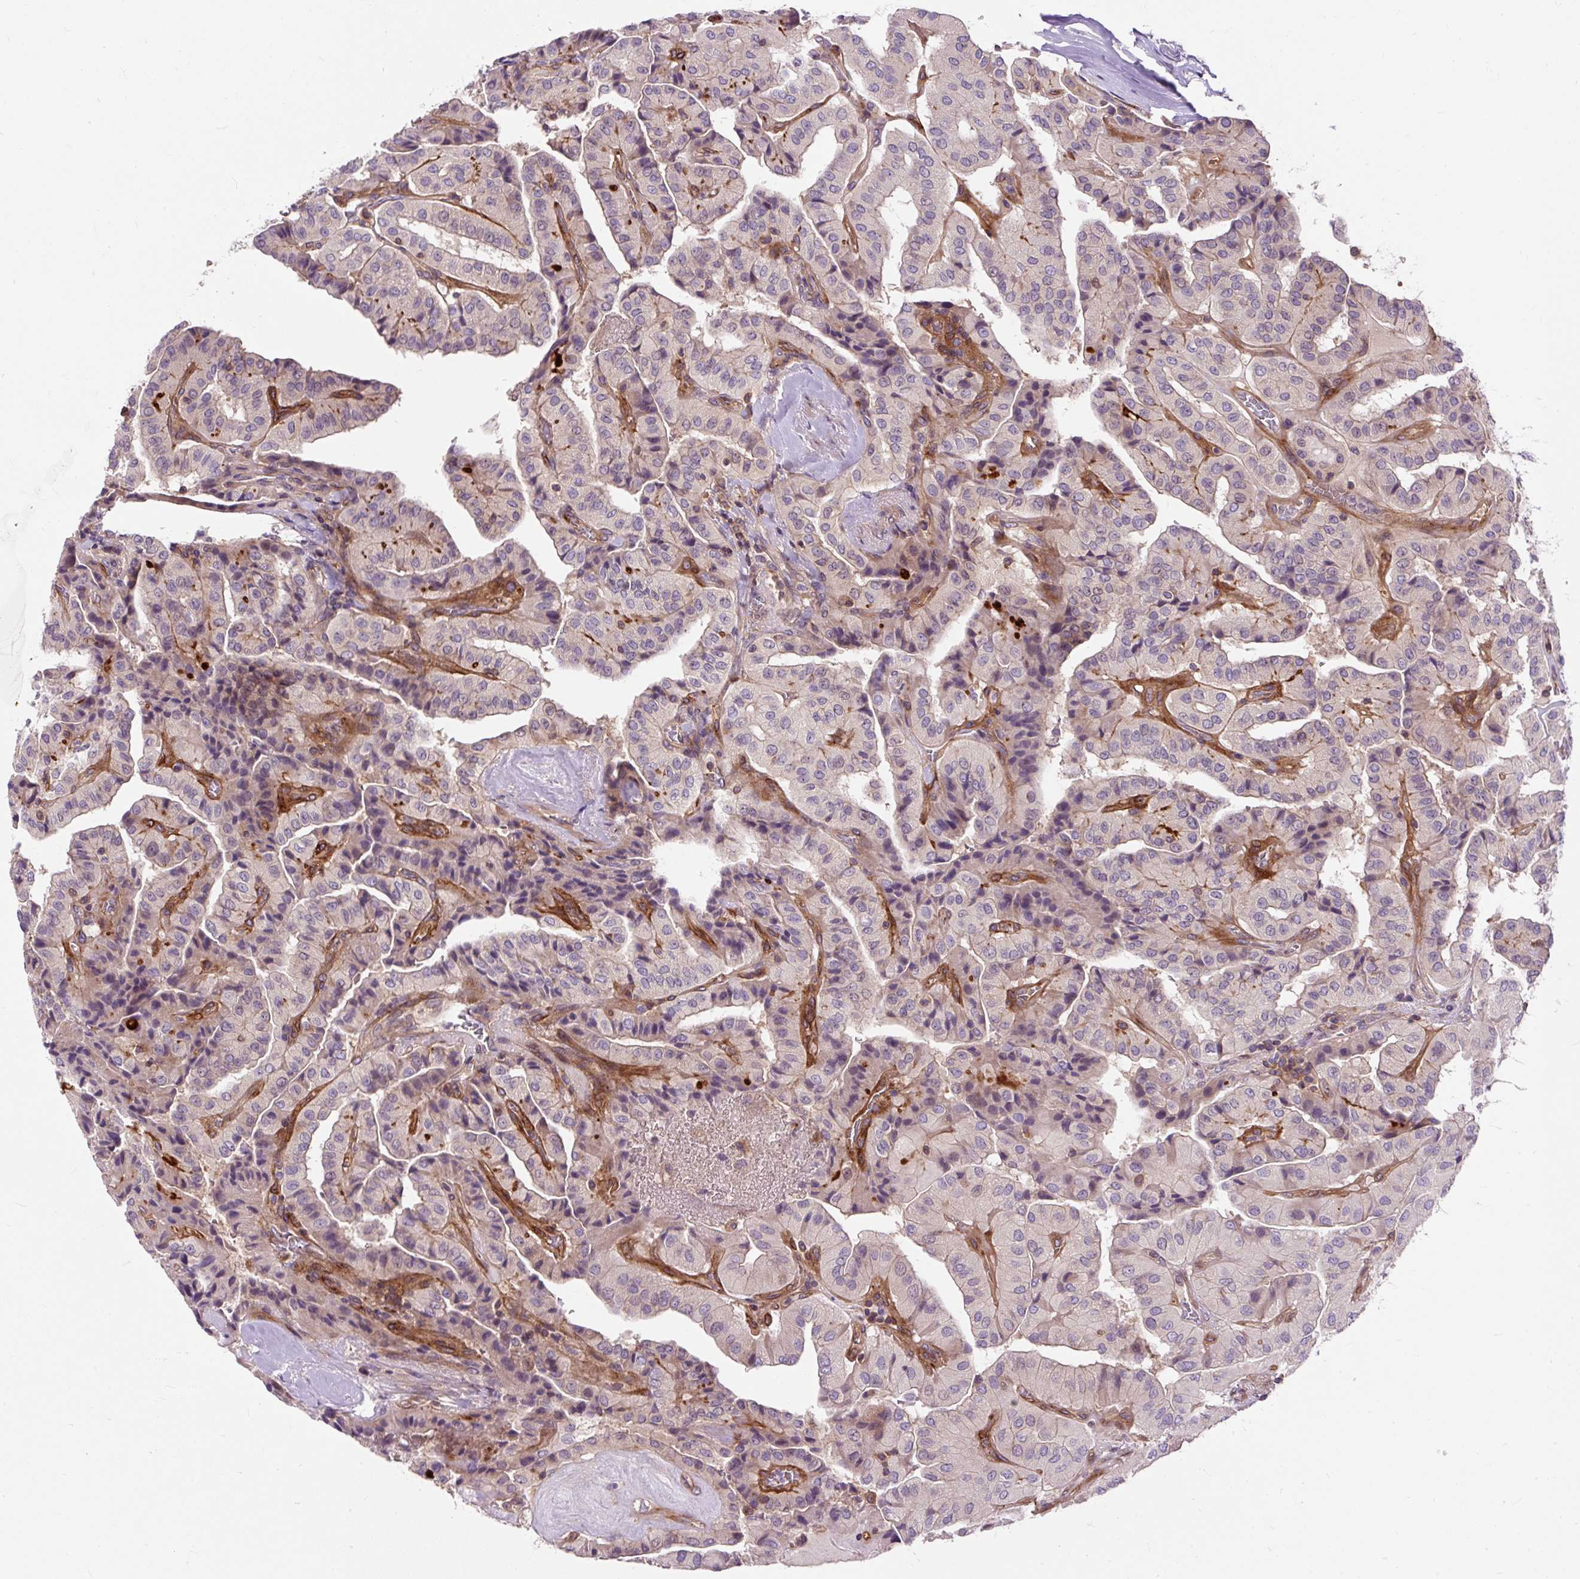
{"staining": {"intensity": "weak", "quantity": "<25%", "location": "cytoplasmic/membranous,nuclear"}, "tissue": "thyroid cancer", "cell_type": "Tumor cells", "image_type": "cancer", "snomed": [{"axis": "morphology", "description": "Normal tissue, NOS"}, {"axis": "morphology", "description": "Papillary adenocarcinoma, NOS"}, {"axis": "topography", "description": "Thyroid gland"}], "caption": "Tumor cells are negative for brown protein staining in thyroid cancer (papillary adenocarcinoma). (Stains: DAB (3,3'-diaminobenzidine) immunohistochemistry with hematoxylin counter stain, Microscopy: brightfield microscopy at high magnification).", "gene": "PCDHGB3", "patient": {"sex": "female", "age": 59}}